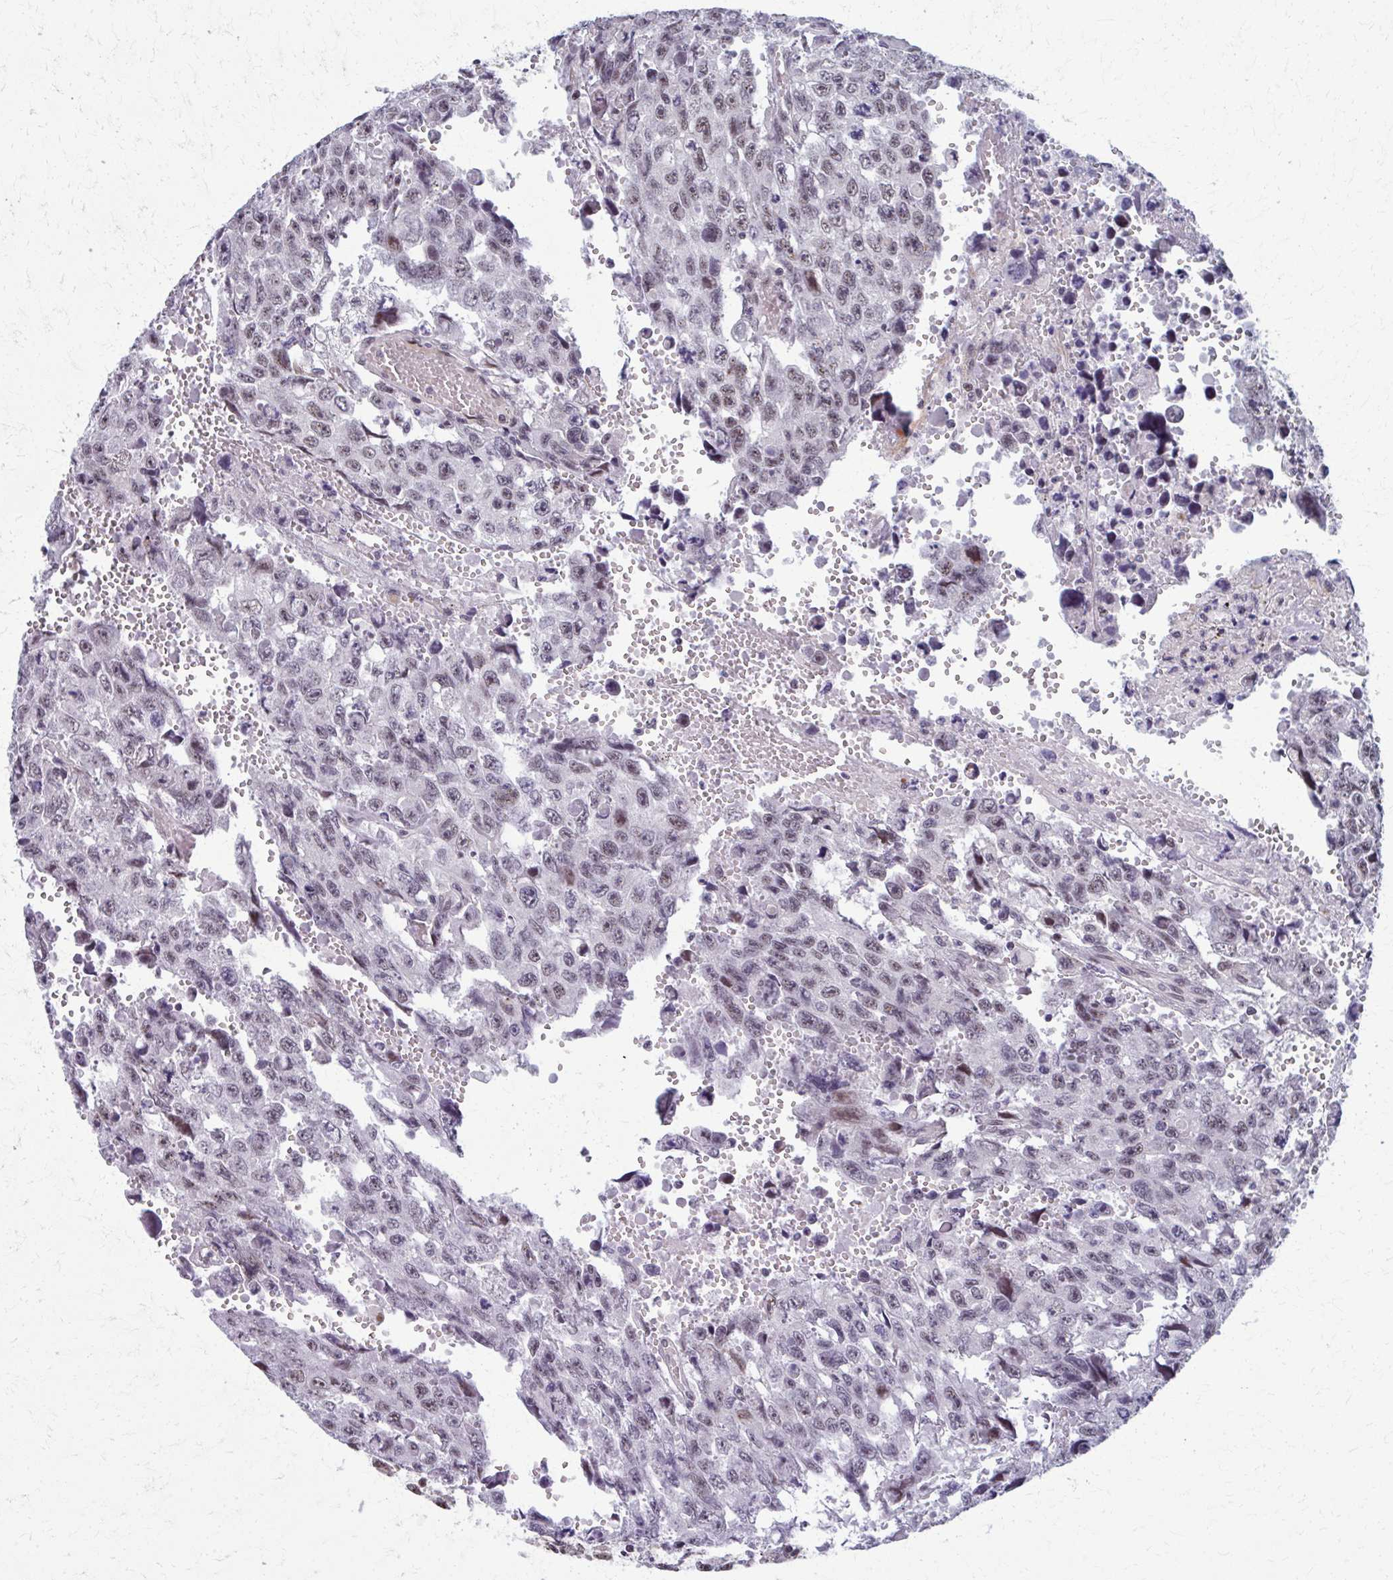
{"staining": {"intensity": "weak", "quantity": "25%-75%", "location": "nuclear"}, "tissue": "testis cancer", "cell_type": "Tumor cells", "image_type": "cancer", "snomed": [{"axis": "morphology", "description": "Seminoma, NOS"}, {"axis": "topography", "description": "Testis"}], "caption": "Immunohistochemistry (IHC) (DAB (3,3'-diaminobenzidine)) staining of human testis seminoma reveals weak nuclear protein positivity in about 25%-75% of tumor cells.", "gene": "SETBP1", "patient": {"sex": "male", "age": 26}}